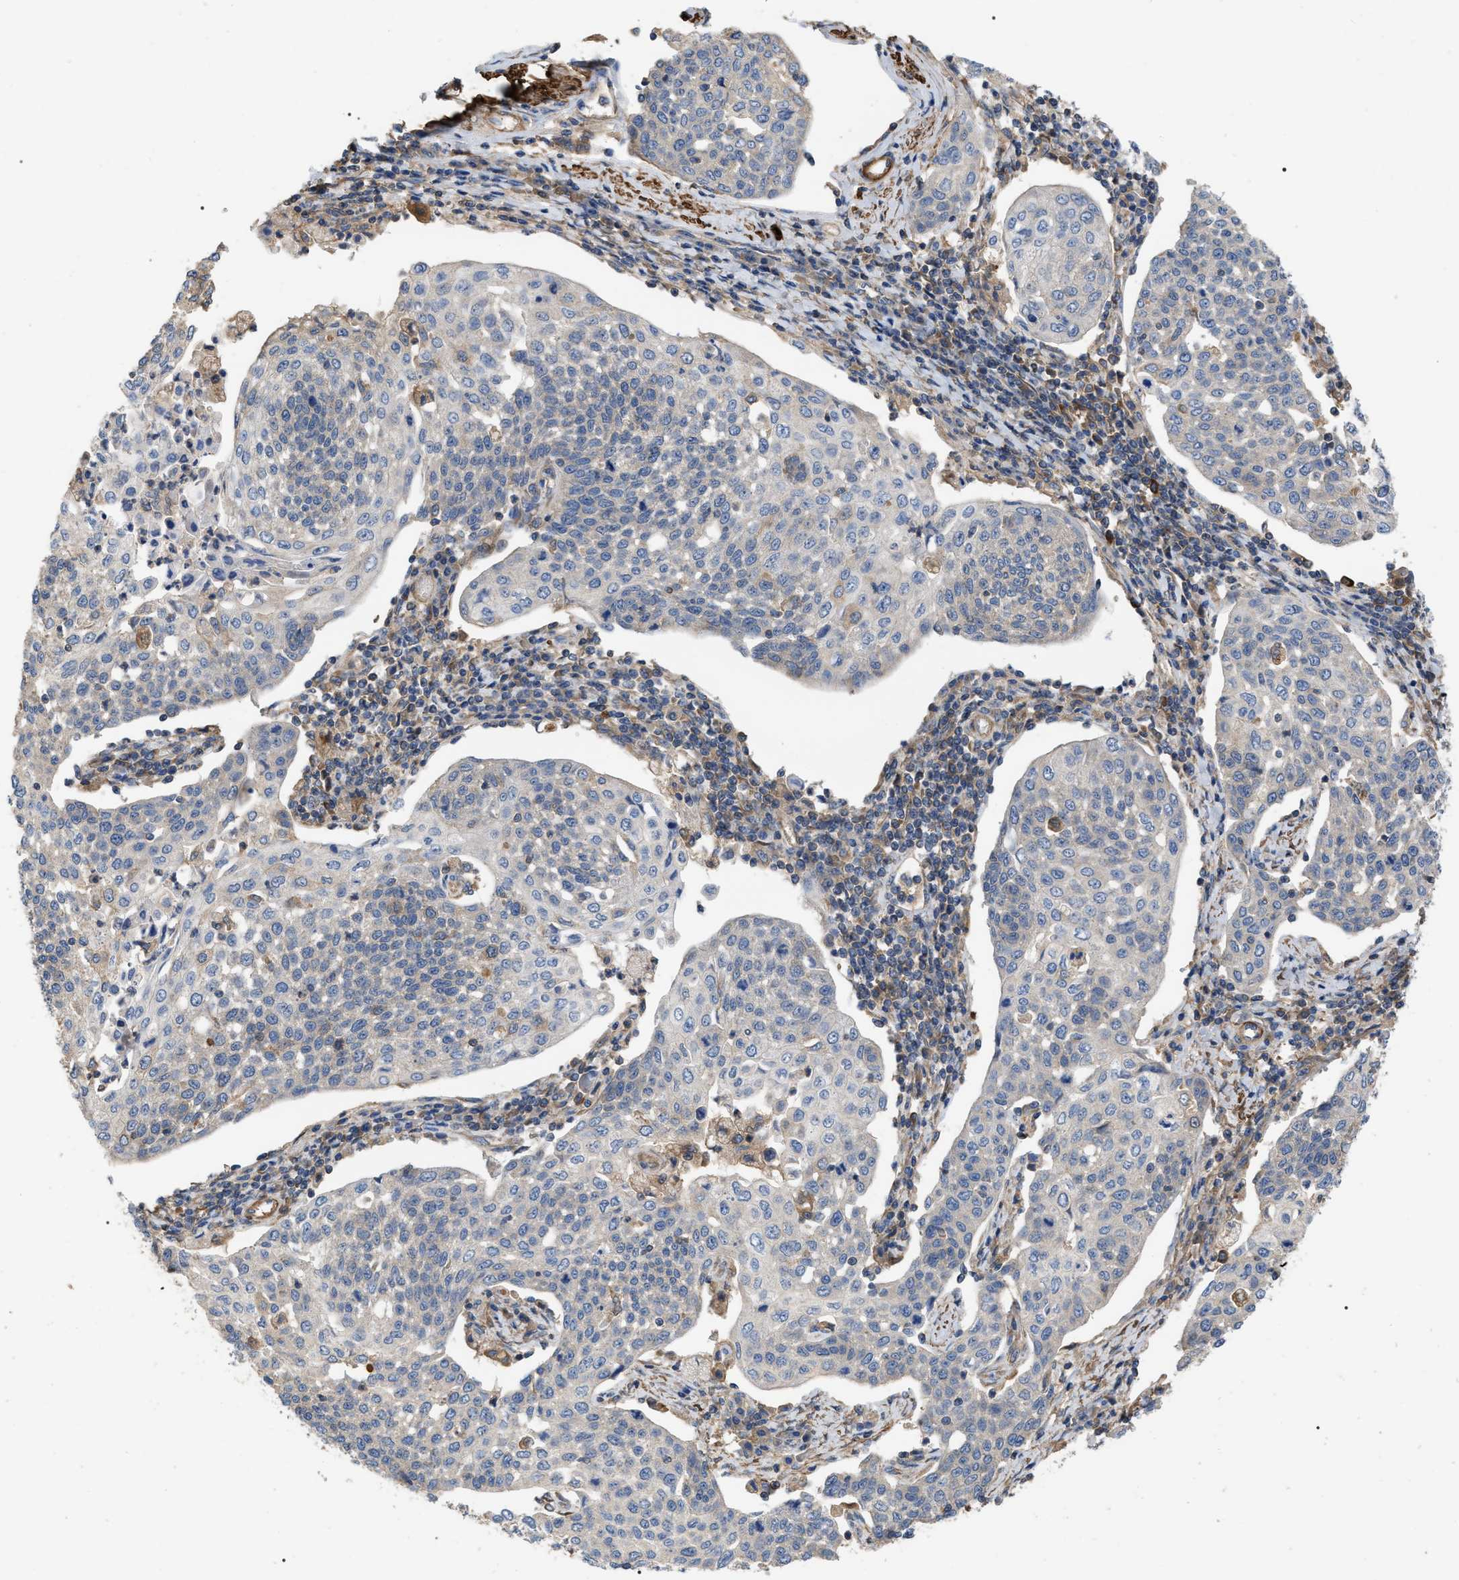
{"staining": {"intensity": "negative", "quantity": "none", "location": "none"}, "tissue": "cervical cancer", "cell_type": "Tumor cells", "image_type": "cancer", "snomed": [{"axis": "morphology", "description": "Squamous cell carcinoma, NOS"}, {"axis": "topography", "description": "Cervix"}], "caption": "The histopathology image demonstrates no significant positivity in tumor cells of cervical cancer. (IHC, brightfield microscopy, high magnification).", "gene": "RABEP1", "patient": {"sex": "female", "age": 34}}